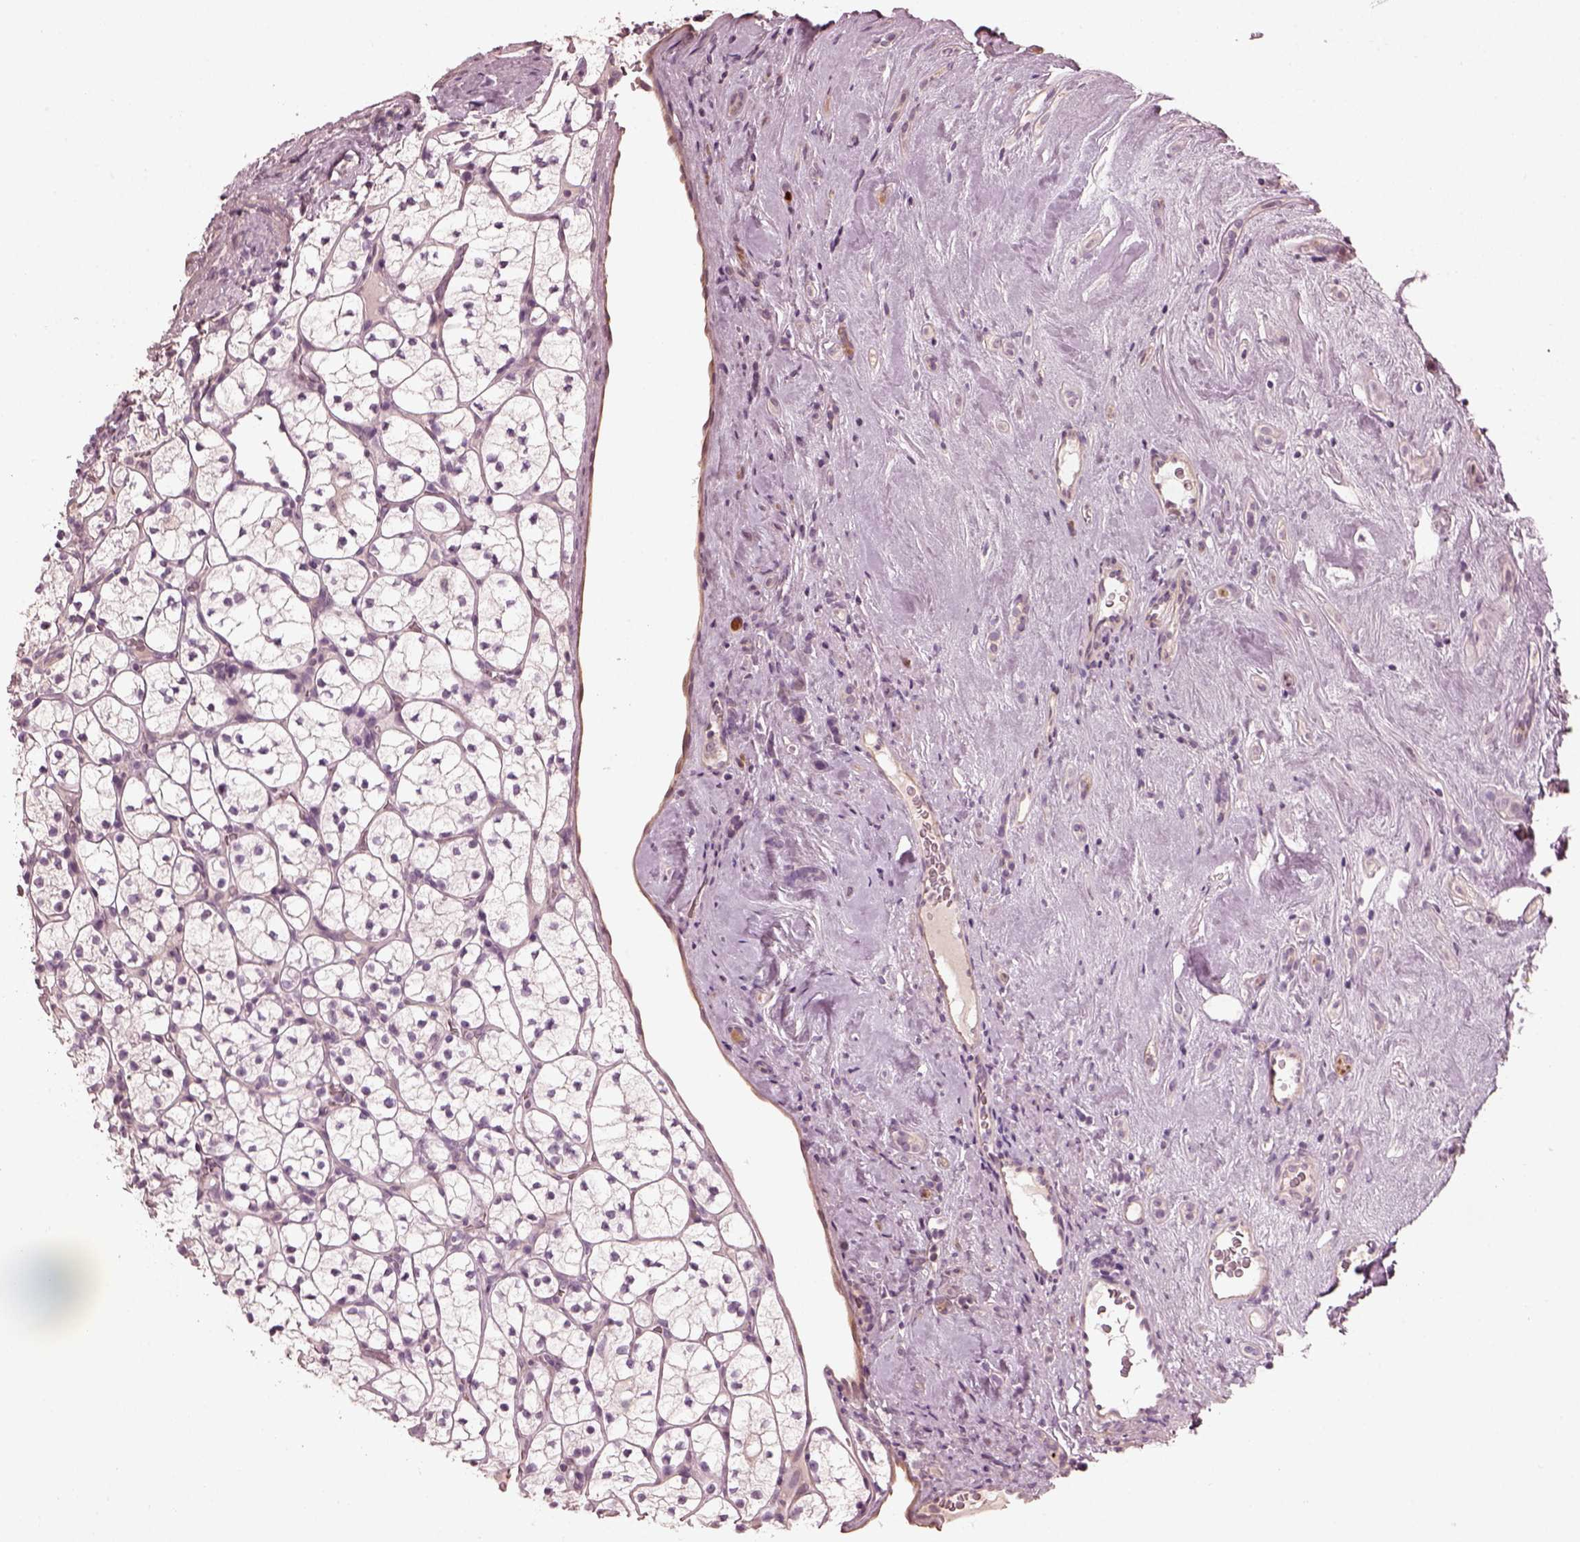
{"staining": {"intensity": "negative", "quantity": "none", "location": "none"}, "tissue": "renal cancer", "cell_type": "Tumor cells", "image_type": "cancer", "snomed": [{"axis": "morphology", "description": "Adenocarcinoma, NOS"}, {"axis": "topography", "description": "Kidney"}], "caption": "A high-resolution histopathology image shows immunohistochemistry (IHC) staining of renal cancer, which shows no significant positivity in tumor cells.", "gene": "OPTC", "patient": {"sex": "female", "age": 89}}